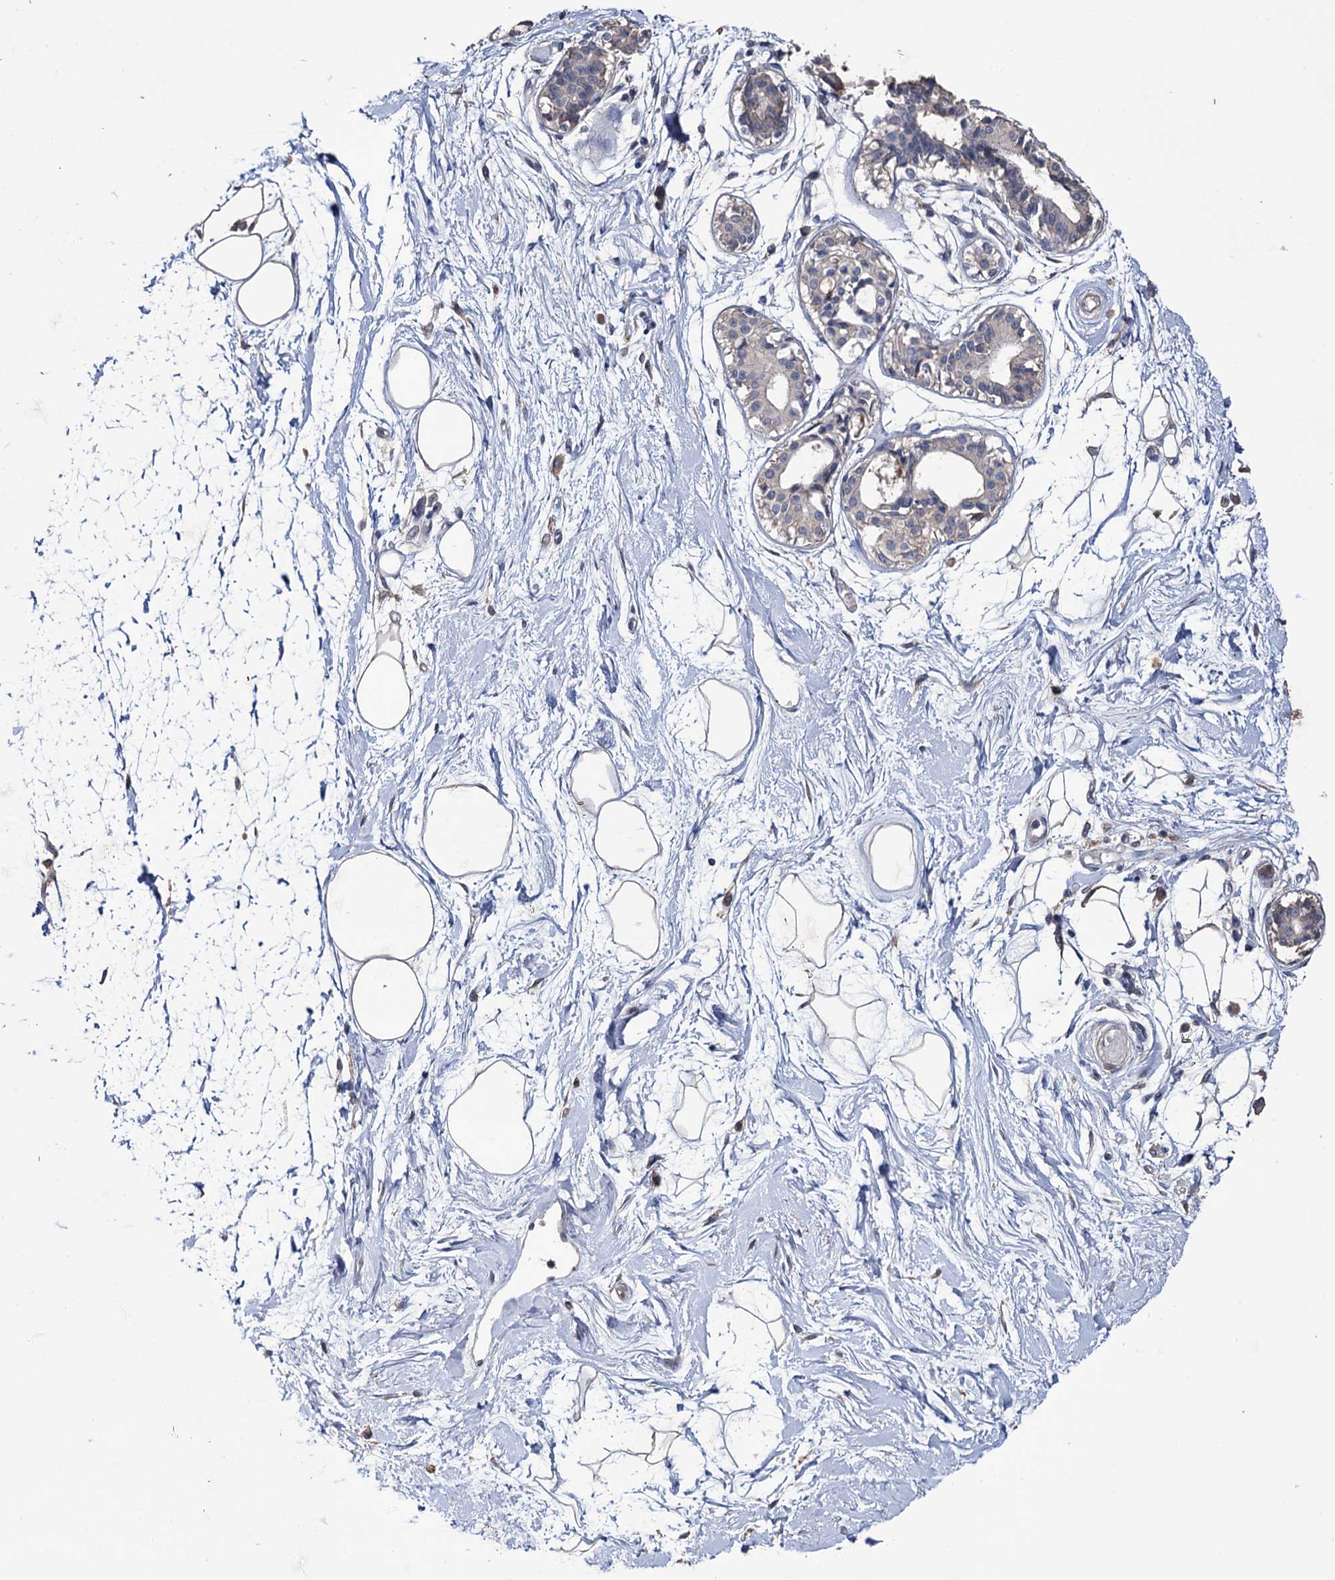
{"staining": {"intensity": "negative", "quantity": "none", "location": "none"}, "tissue": "breast", "cell_type": "Adipocytes", "image_type": "normal", "snomed": [{"axis": "morphology", "description": "Normal tissue, NOS"}, {"axis": "topography", "description": "Breast"}], "caption": "This is an IHC micrograph of benign breast. There is no staining in adipocytes.", "gene": "EPB41L5", "patient": {"sex": "female", "age": 45}}